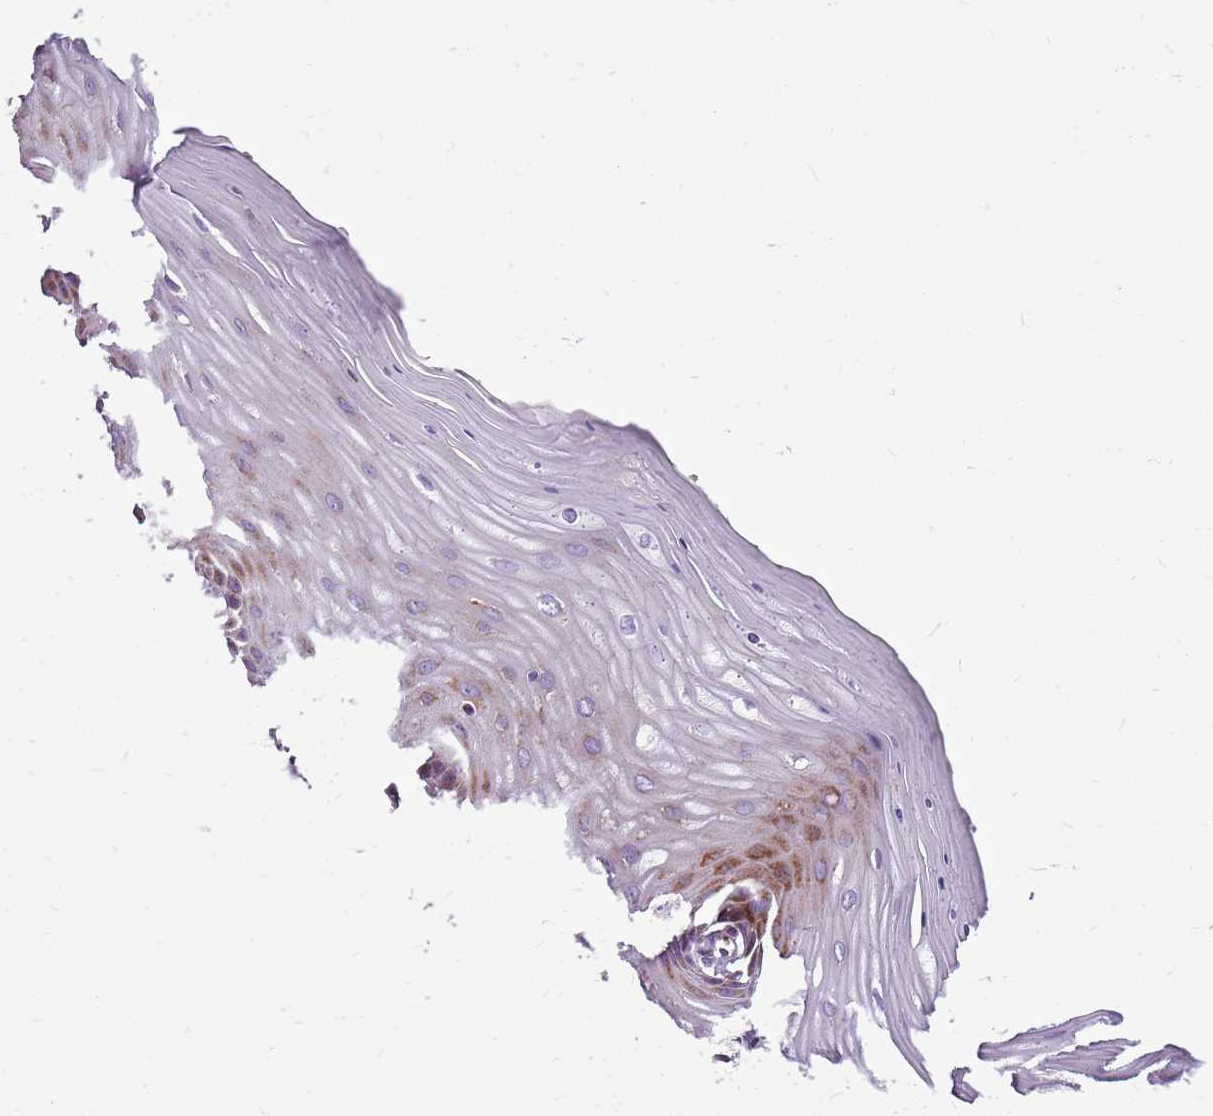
{"staining": {"intensity": "weak", "quantity": "<25%", "location": "cytoplasmic/membranous"}, "tissue": "cervix", "cell_type": "Glandular cells", "image_type": "normal", "snomed": [{"axis": "morphology", "description": "Normal tissue, NOS"}, {"axis": "topography", "description": "Cervix"}], "caption": "DAB (3,3'-diaminobenzidine) immunohistochemical staining of normal cervix reveals no significant positivity in glandular cells. (Immunohistochemistry (ihc), brightfield microscopy, high magnification).", "gene": "GCDH", "patient": {"sex": "female", "age": 55}}